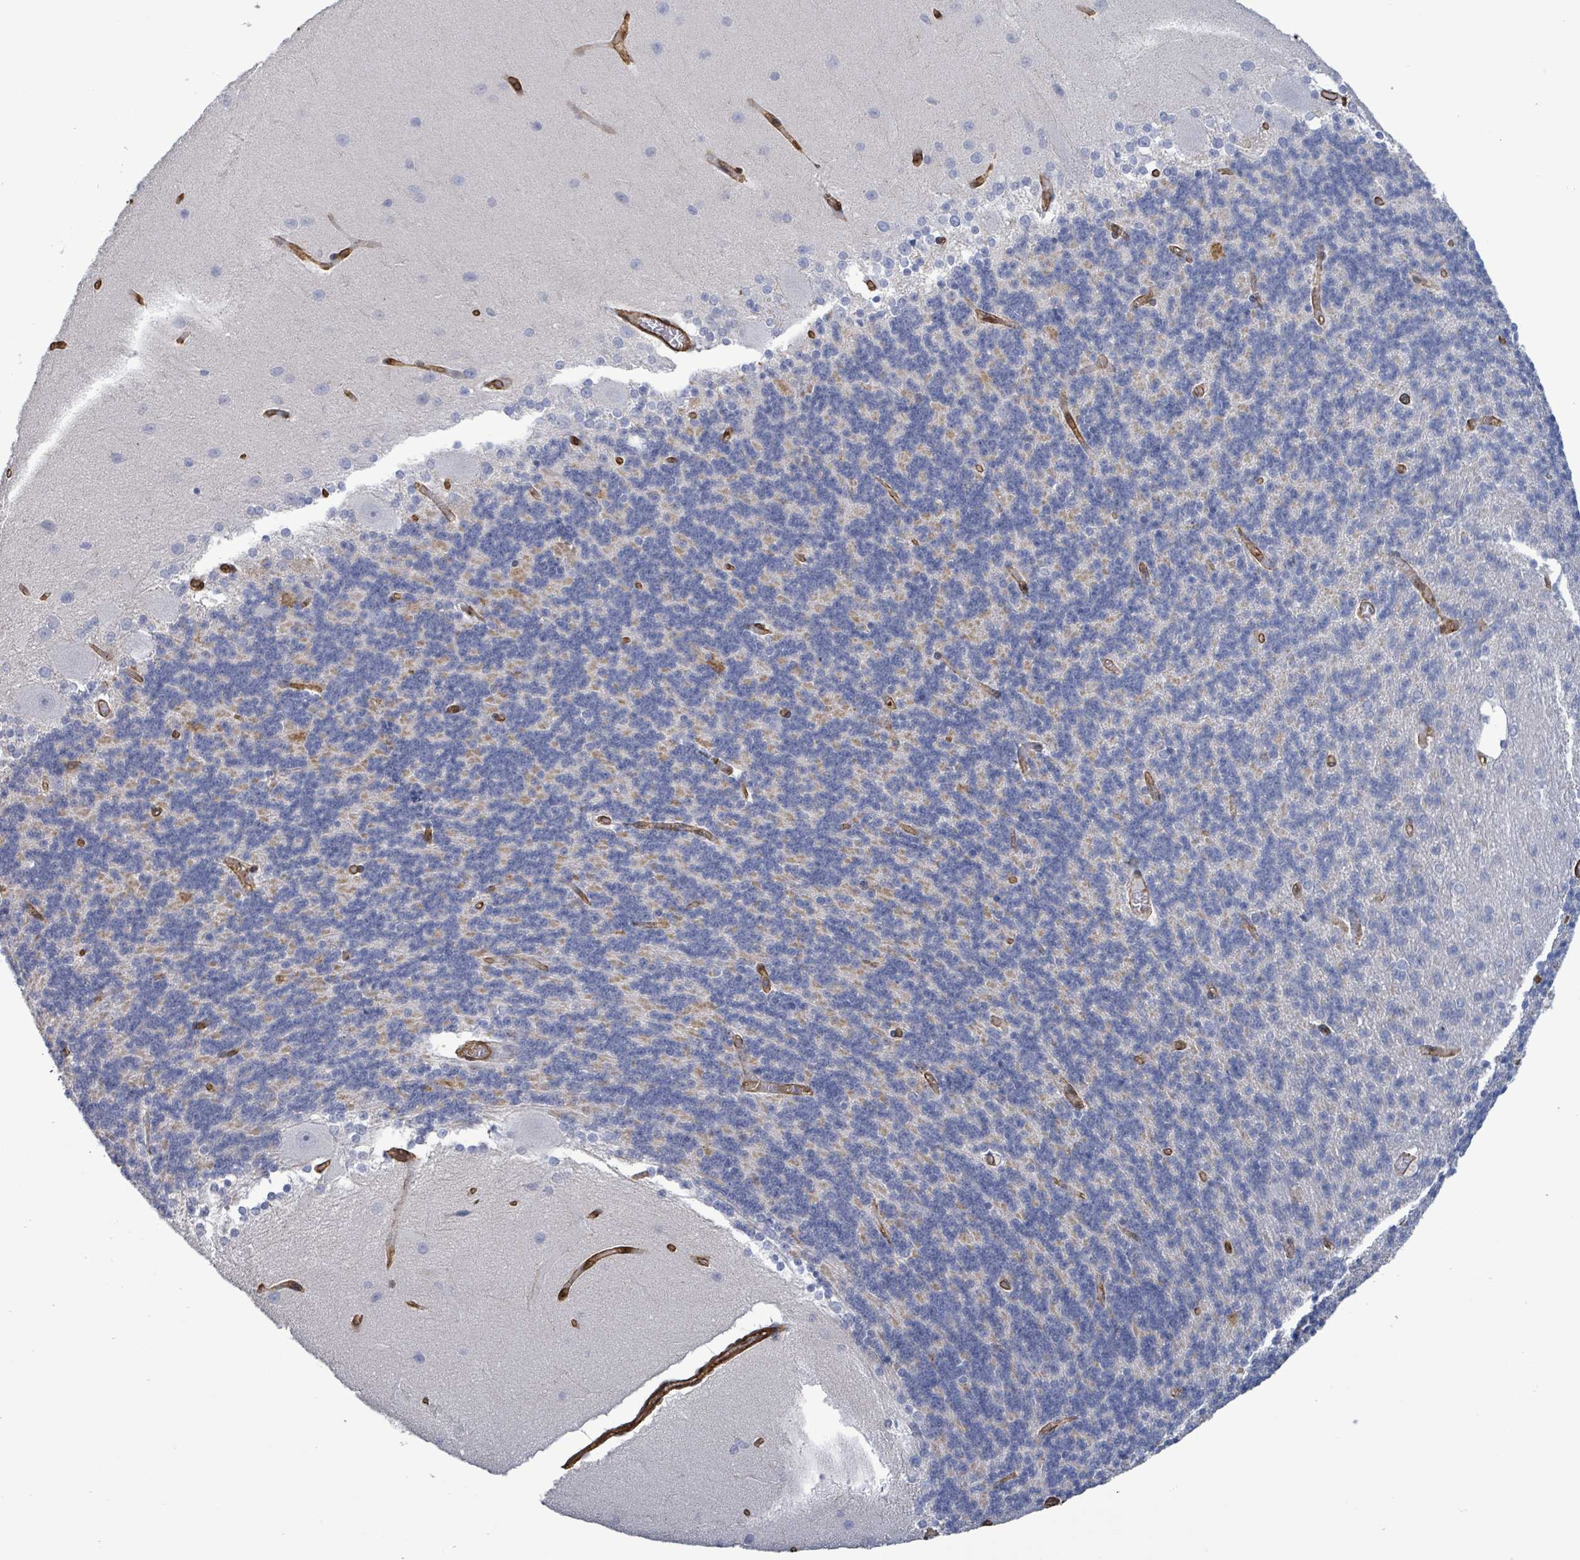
{"staining": {"intensity": "negative", "quantity": "none", "location": "none"}, "tissue": "cerebellum", "cell_type": "Cells in granular layer", "image_type": "normal", "snomed": [{"axis": "morphology", "description": "Normal tissue, NOS"}, {"axis": "topography", "description": "Cerebellum"}], "caption": "Protein analysis of unremarkable cerebellum demonstrates no significant positivity in cells in granular layer. The staining is performed using DAB (3,3'-diaminobenzidine) brown chromogen with nuclei counter-stained in using hematoxylin.", "gene": "PRKRIP1", "patient": {"sex": "female", "age": 54}}